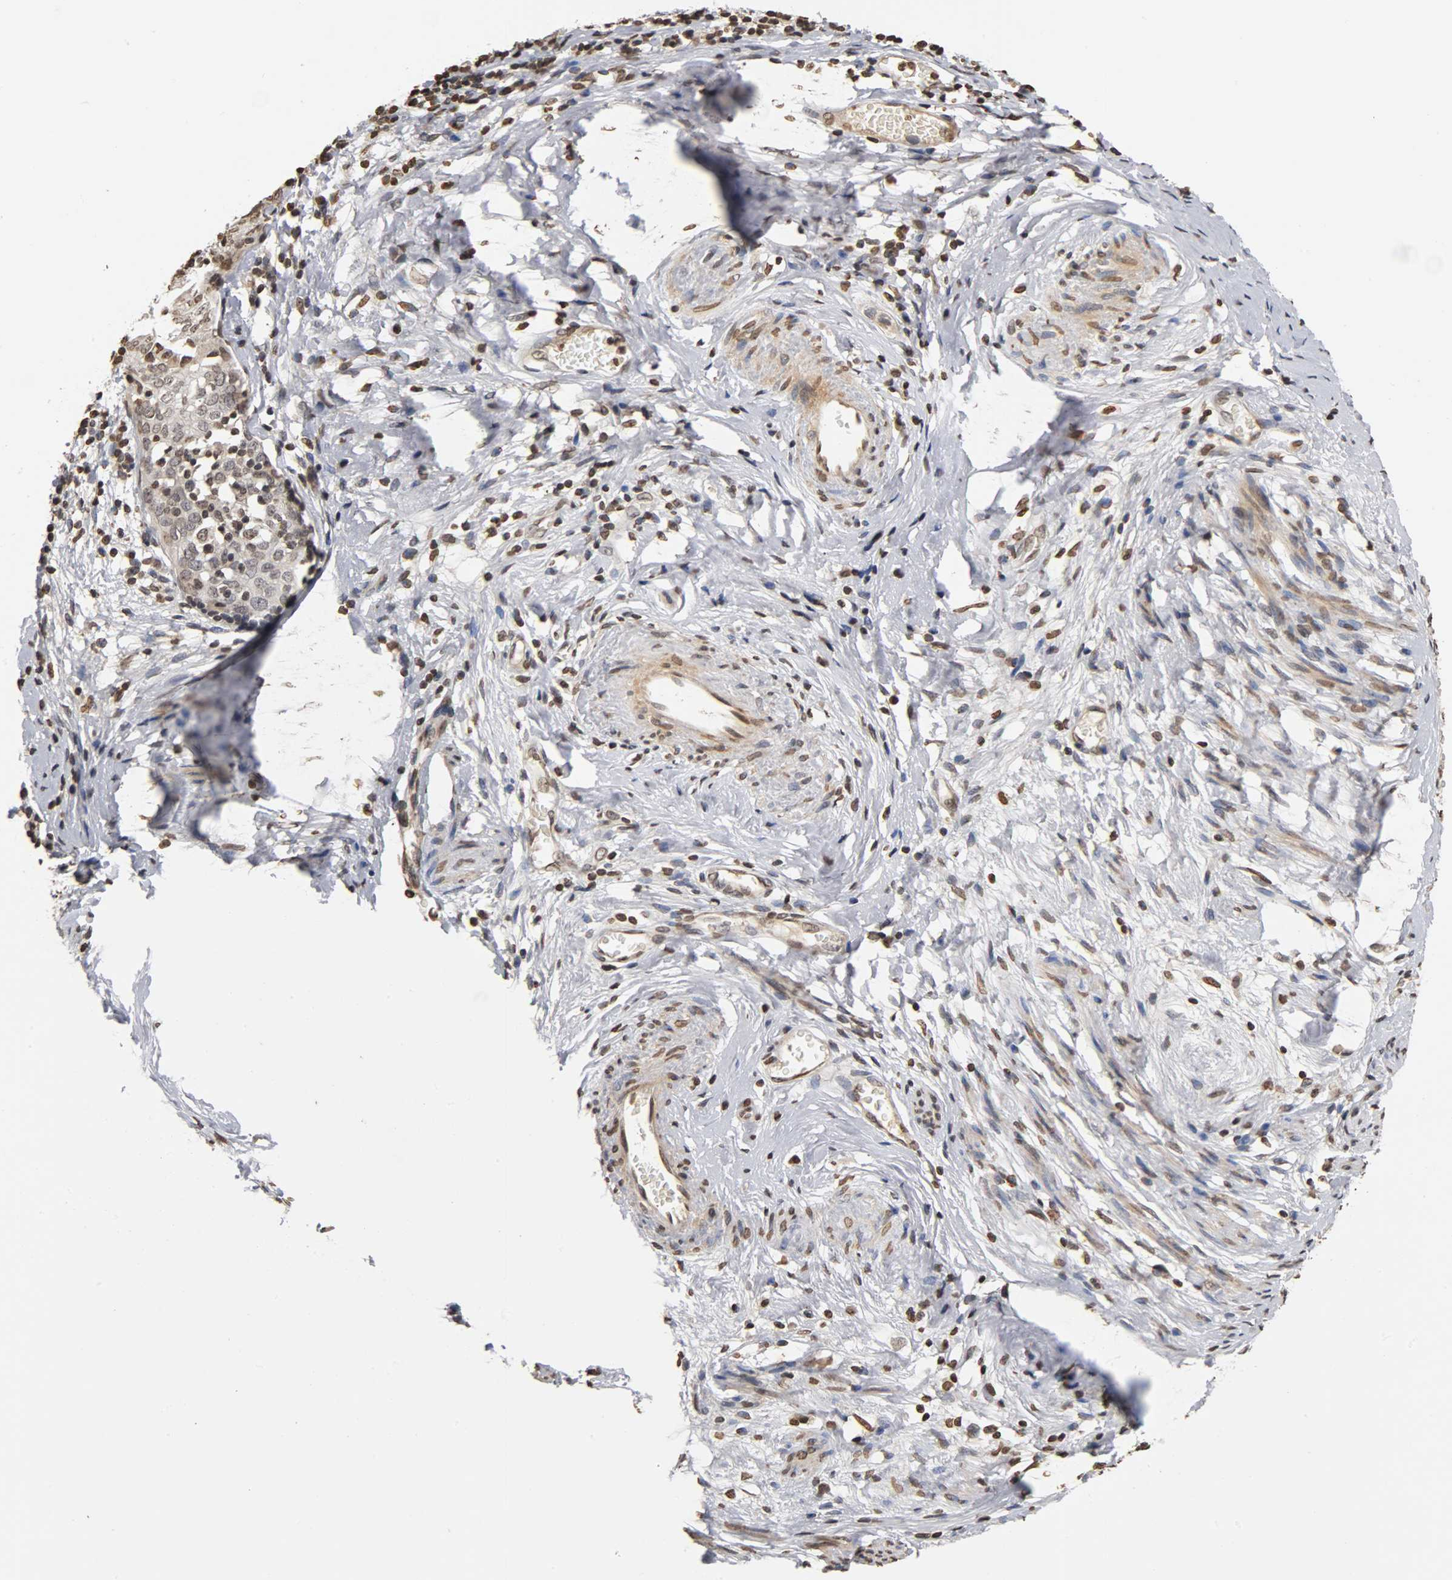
{"staining": {"intensity": "weak", "quantity": "25%-75%", "location": "nuclear"}, "tissue": "cervical cancer", "cell_type": "Tumor cells", "image_type": "cancer", "snomed": [{"axis": "morphology", "description": "Normal tissue, NOS"}, {"axis": "morphology", "description": "Squamous cell carcinoma, NOS"}, {"axis": "topography", "description": "Cervix"}], "caption": "Cervical squamous cell carcinoma was stained to show a protein in brown. There is low levels of weak nuclear positivity in about 25%-75% of tumor cells.", "gene": "ERCC2", "patient": {"sex": "female", "age": 67}}